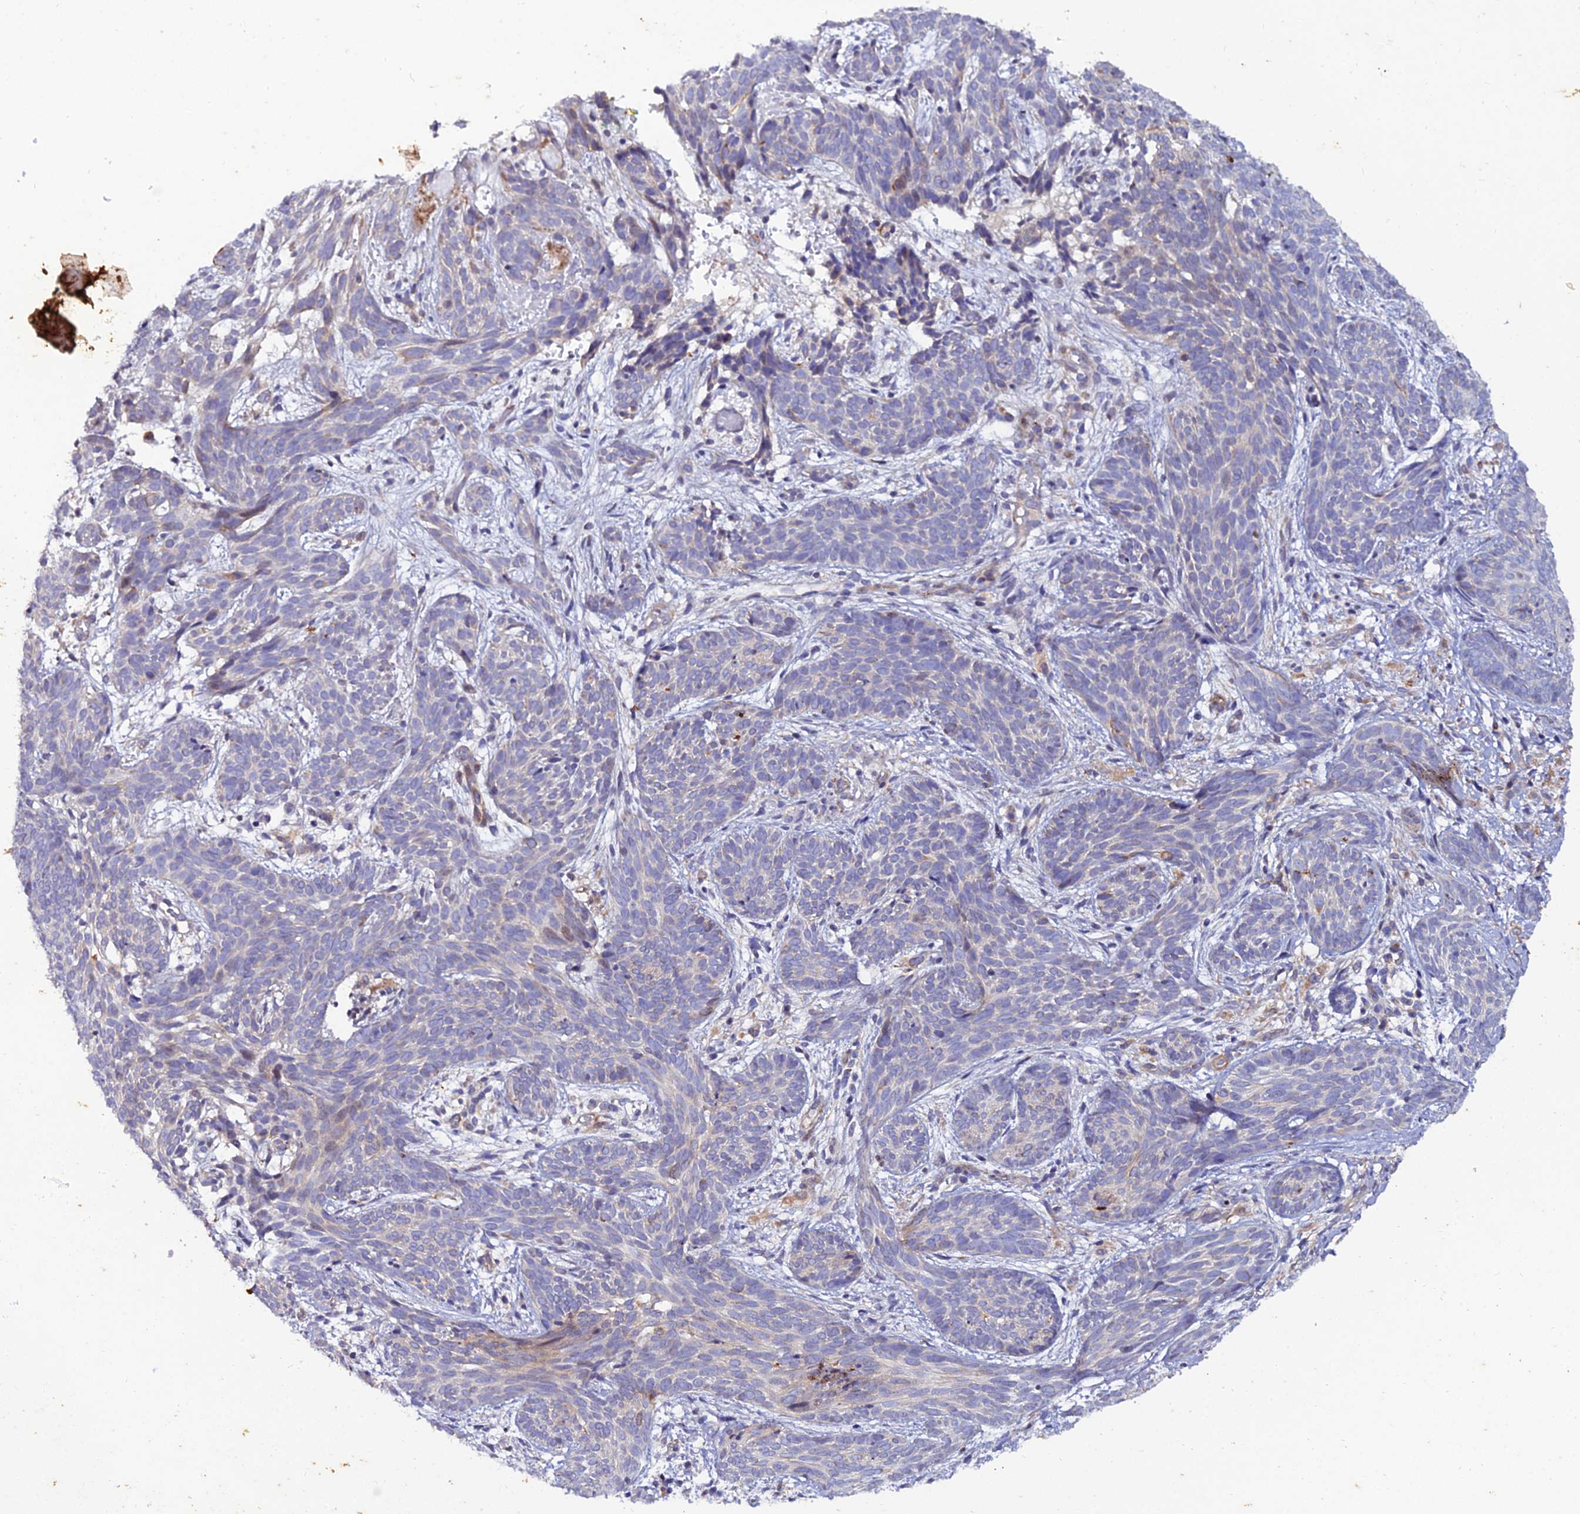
{"staining": {"intensity": "negative", "quantity": "none", "location": "none"}, "tissue": "skin cancer", "cell_type": "Tumor cells", "image_type": "cancer", "snomed": [{"axis": "morphology", "description": "Basal cell carcinoma"}, {"axis": "topography", "description": "Skin"}], "caption": "Image shows no protein expression in tumor cells of skin cancer (basal cell carcinoma) tissue.", "gene": "ARL6IP1", "patient": {"sex": "female", "age": 81}}